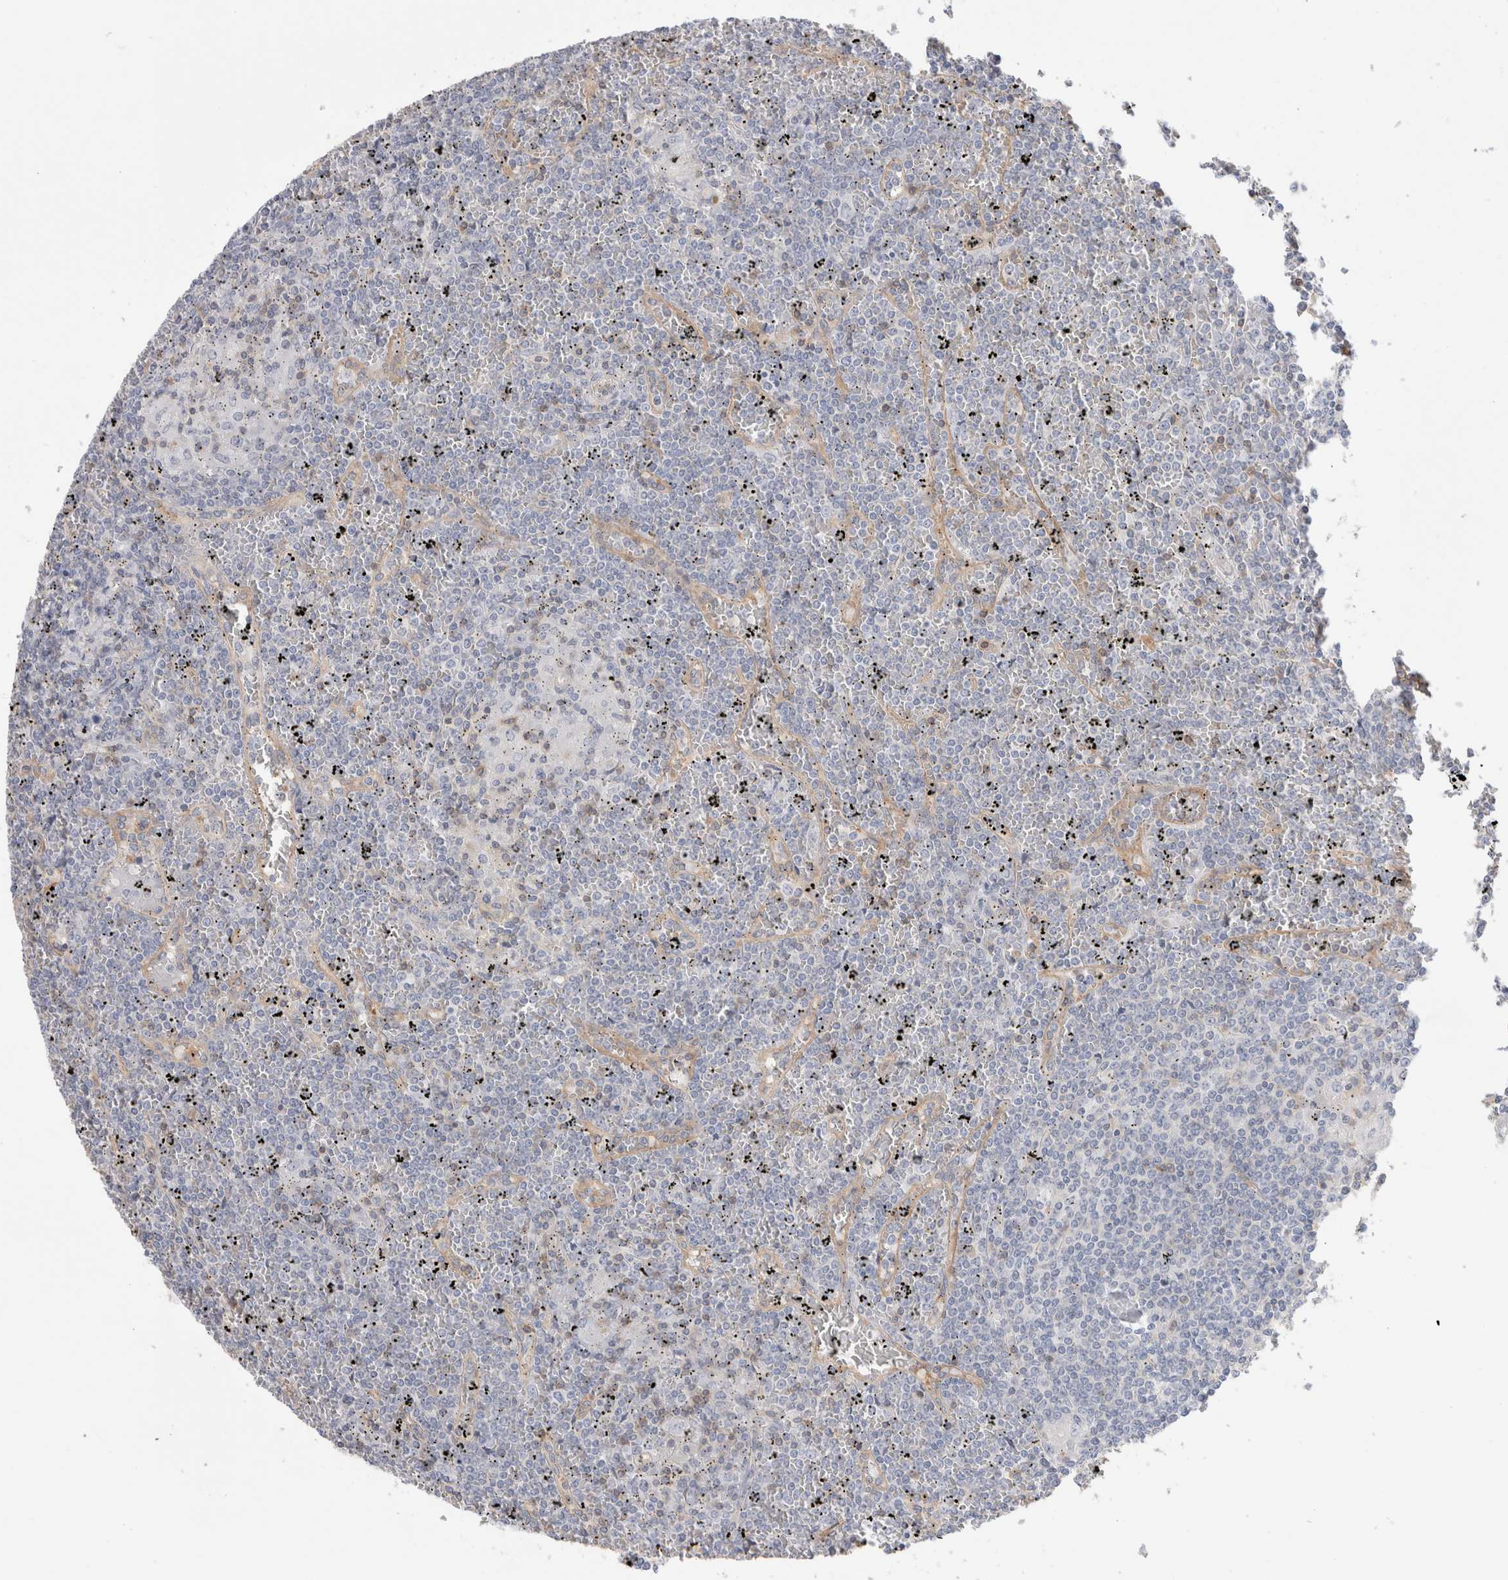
{"staining": {"intensity": "negative", "quantity": "none", "location": "none"}, "tissue": "lymphoma", "cell_type": "Tumor cells", "image_type": "cancer", "snomed": [{"axis": "morphology", "description": "Malignant lymphoma, non-Hodgkin's type, Low grade"}, {"axis": "topography", "description": "Spleen"}], "caption": "Protein analysis of malignant lymphoma, non-Hodgkin's type (low-grade) demonstrates no significant staining in tumor cells. (Immunohistochemistry (ihc), brightfield microscopy, high magnification).", "gene": "CAPN2", "patient": {"sex": "female", "age": 19}}